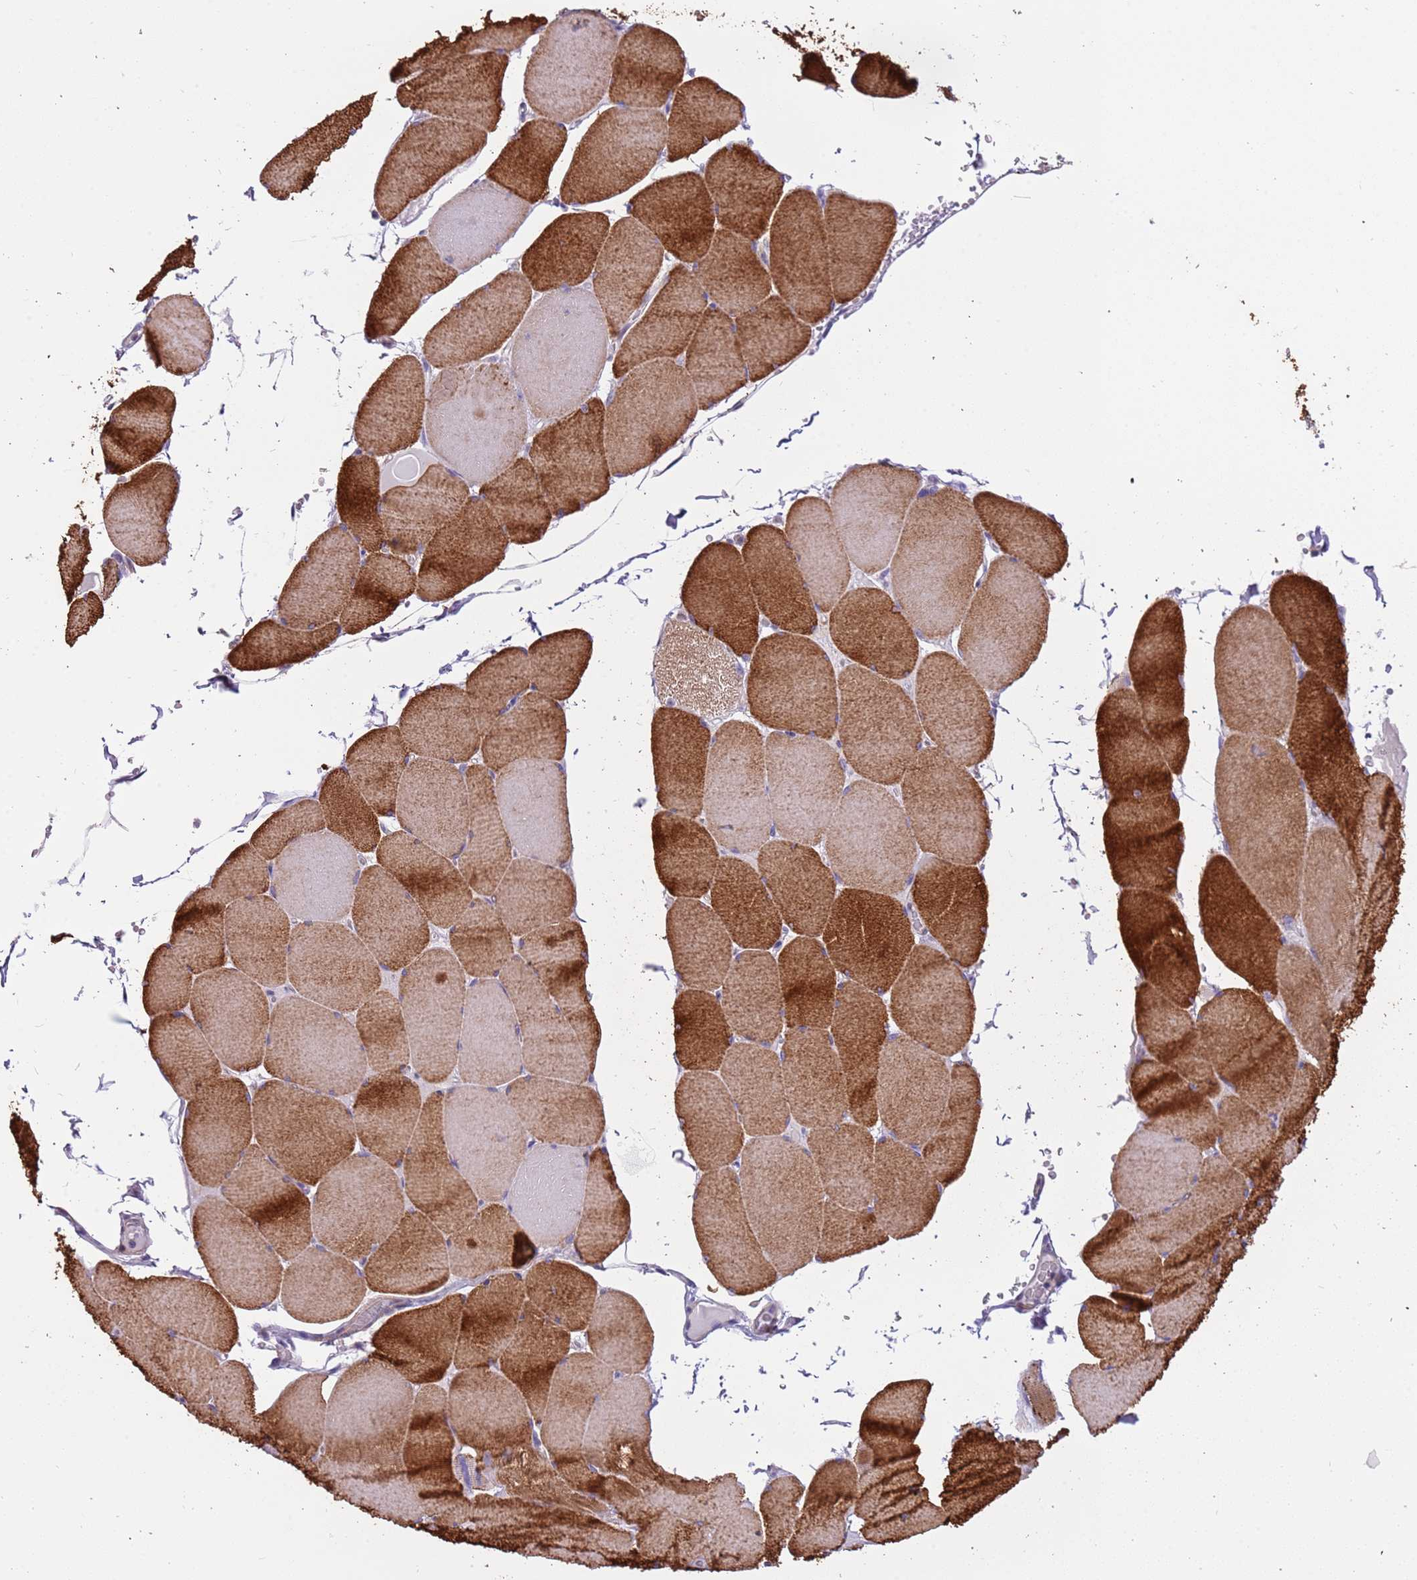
{"staining": {"intensity": "strong", "quantity": ">75%", "location": "cytoplasmic/membranous"}, "tissue": "skeletal muscle", "cell_type": "Myocytes", "image_type": "normal", "snomed": [{"axis": "morphology", "description": "Normal tissue, NOS"}, {"axis": "topography", "description": "Skeletal muscle"}, {"axis": "topography", "description": "Head-Neck"}], "caption": "IHC (DAB (3,3'-diaminobenzidine)) staining of unremarkable human skeletal muscle demonstrates strong cytoplasmic/membranous protein expression in about >75% of myocytes.", "gene": "PCGF2", "patient": {"sex": "male", "age": 66}}